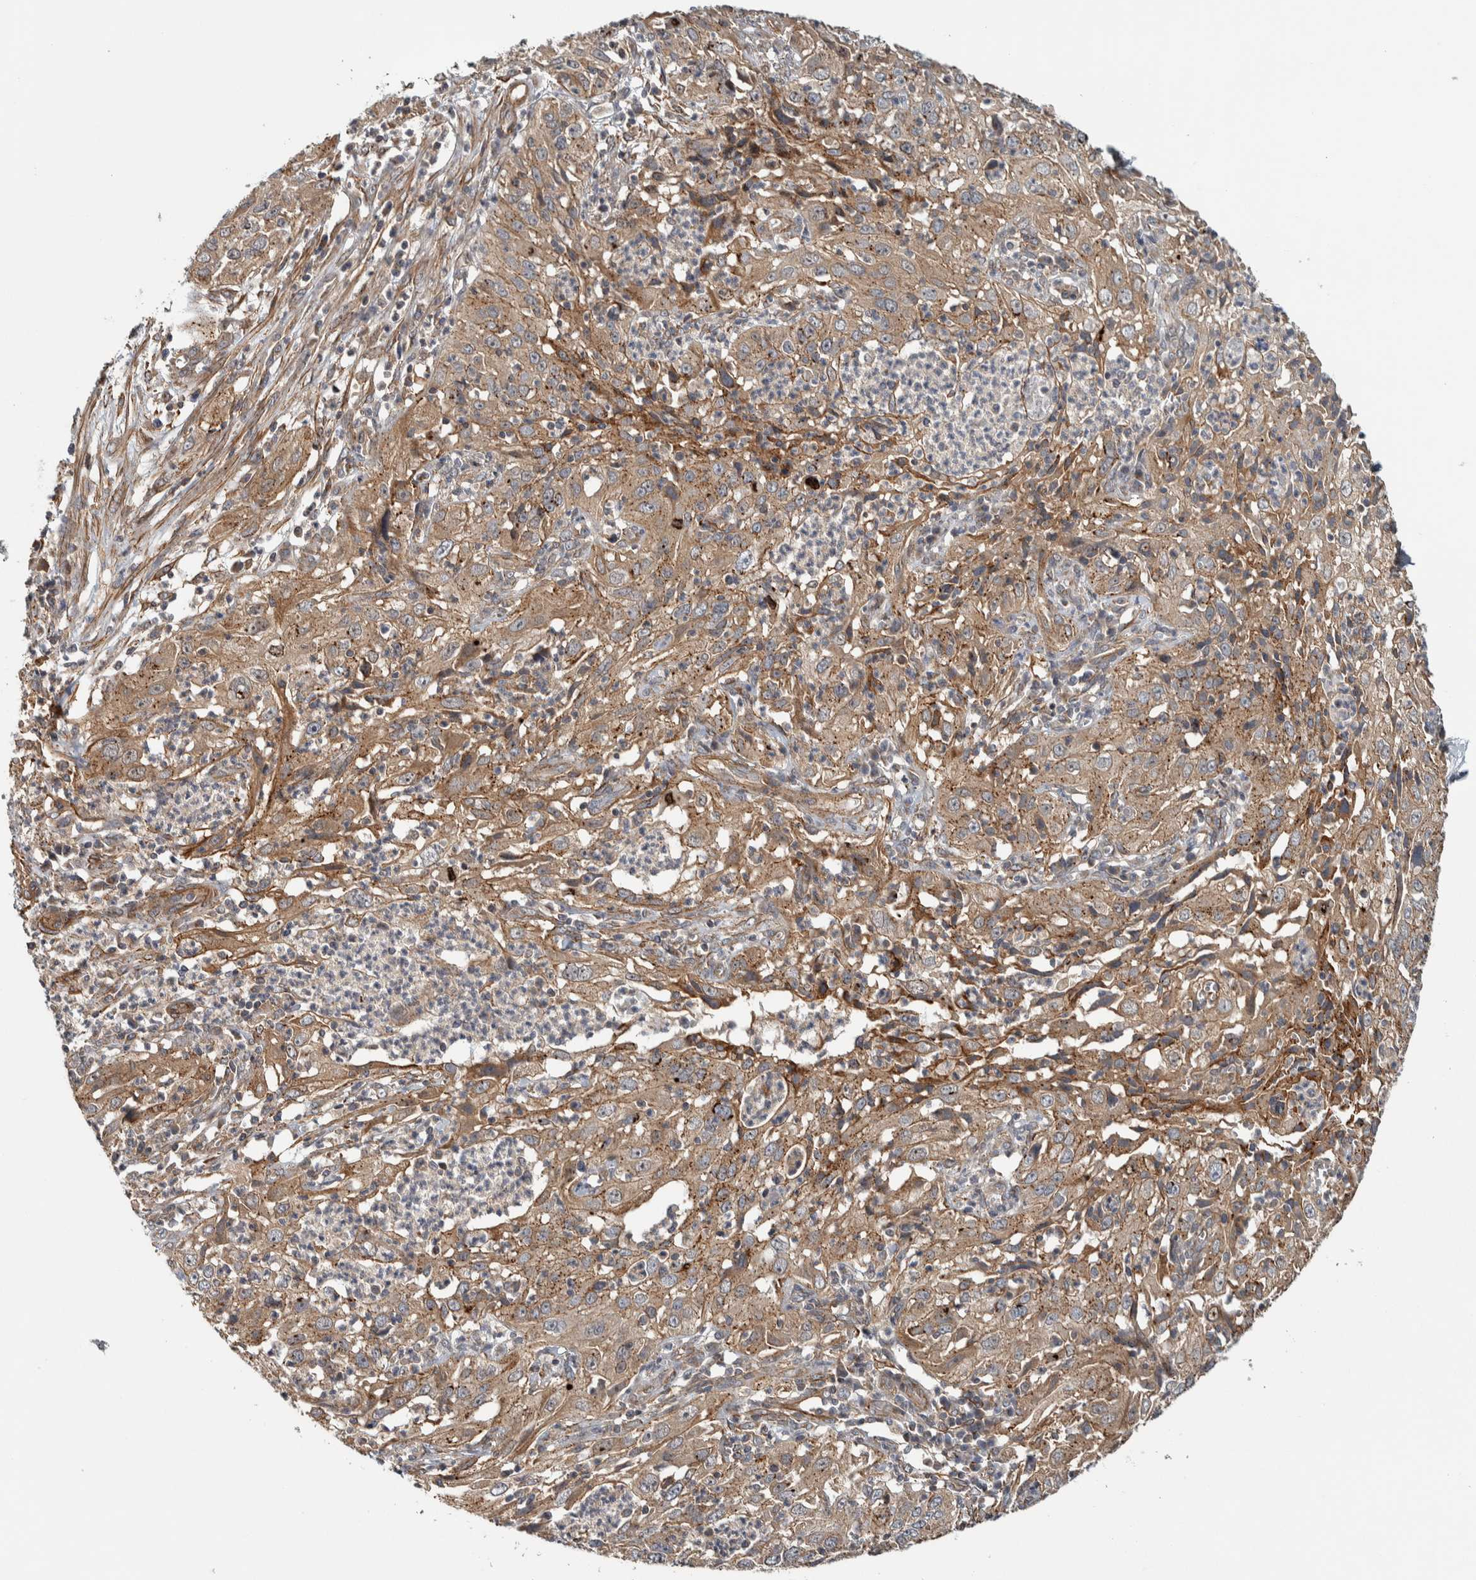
{"staining": {"intensity": "weak", "quantity": ">75%", "location": "cytoplasmic/membranous"}, "tissue": "cervical cancer", "cell_type": "Tumor cells", "image_type": "cancer", "snomed": [{"axis": "morphology", "description": "Squamous cell carcinoma, NOS"}, {"axis": "topography", "description": "Cervix"}], "caption": "The histopathology image shows immunohistochemical staining of cervical cancer (squamous cell carcinoma). There is weak cytoplasmic/membranous staining is appreciated in about >75% of tumor cells.", "gene": "TBC1D31", "patient": {"sex": "female", "age": 32}}